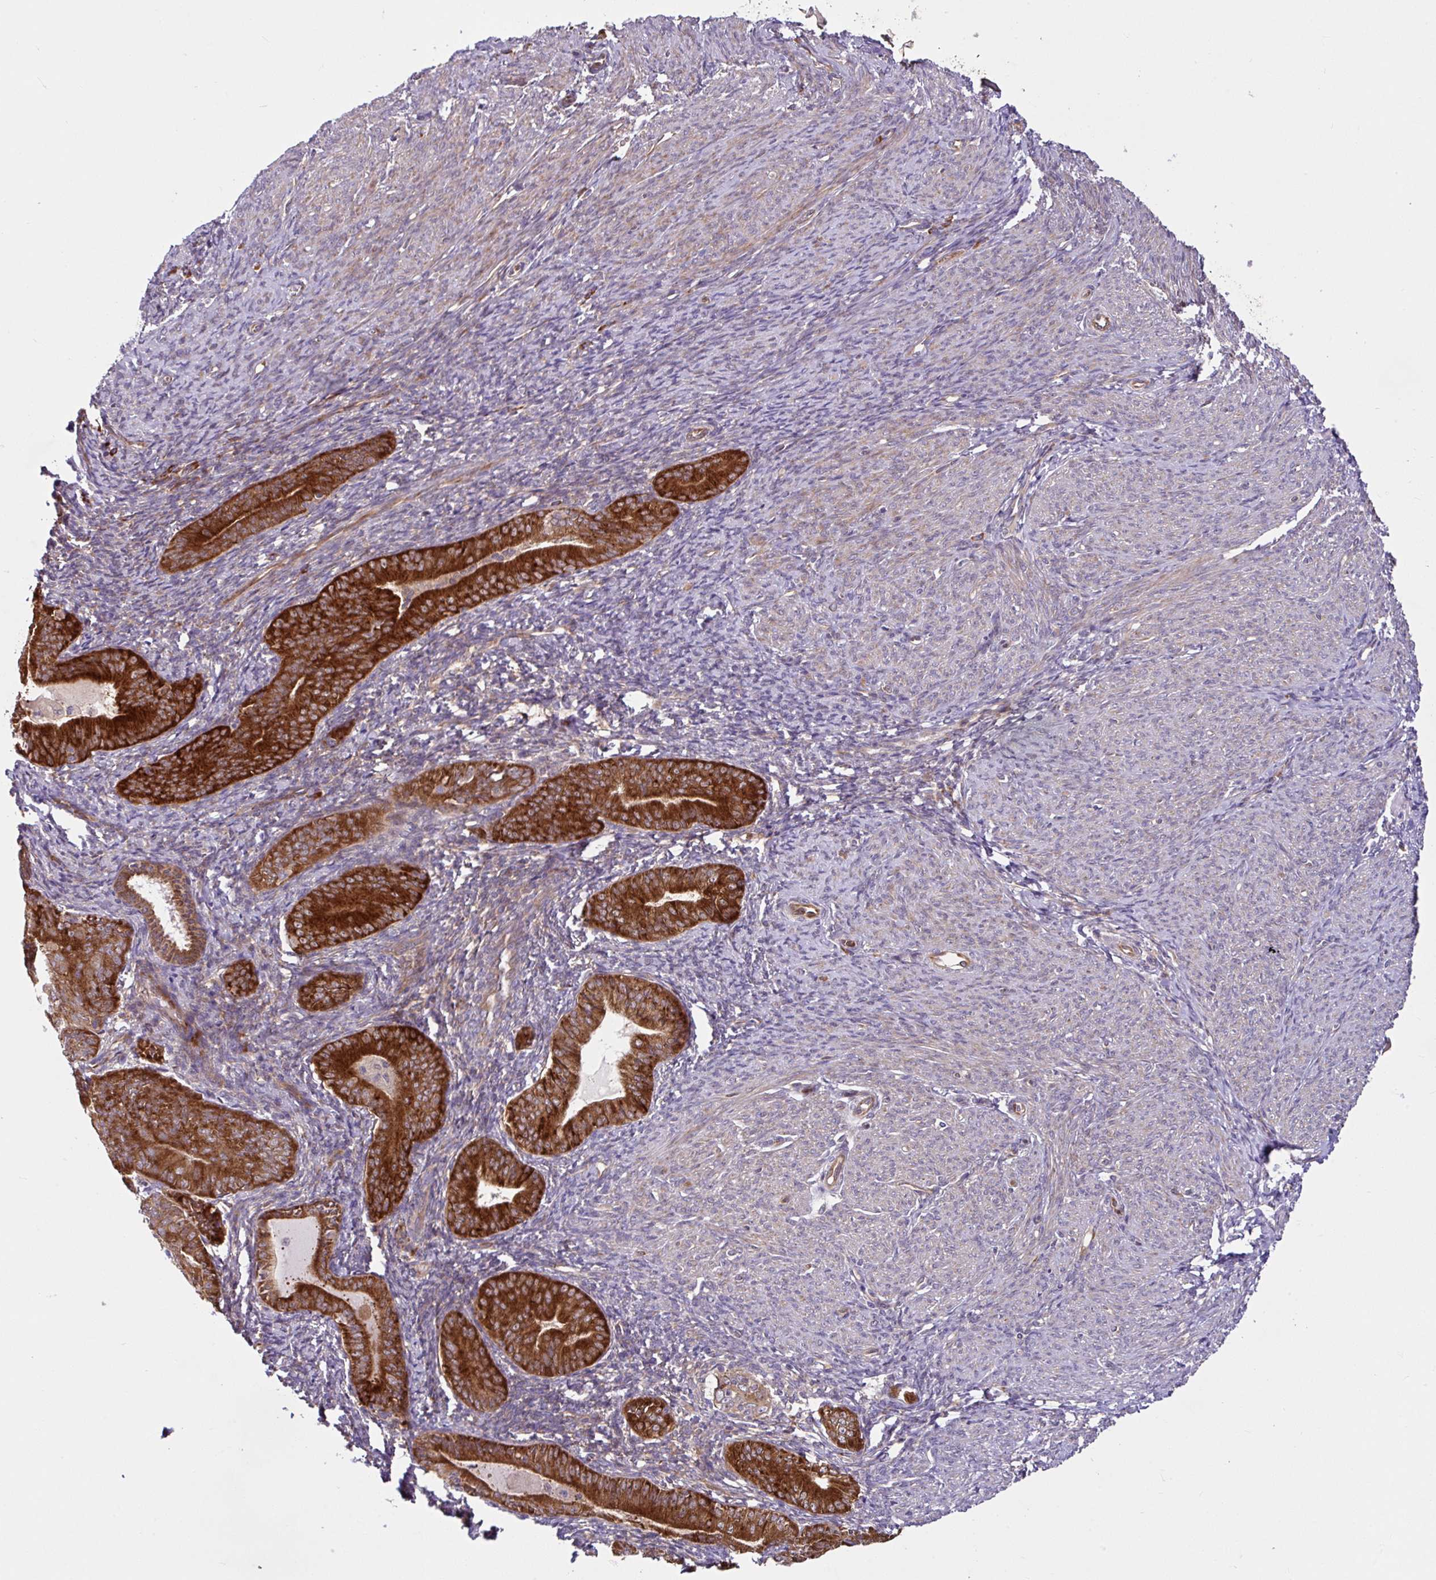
{"staining": {"intensity": "strong", "quantity": "25%-75%", "location": "cytoplasmic/membranous"}, "tissue": "endometrial cancer", "cell_type": "Tumor cells", "image_type": "cancer", "snomed": [{"axis": "morphology", "description": "Adenocarcinoma, NOS"}, {"axis": "topography", "description": "Endometrium"}], "caption": "Immunohistochemical staining of human endometrial cancer displays strong cytoplasmic/membranous protein positivity in approximately 25%-75% of tumor cells. (DAB (3,3'-diaminobenzidine) IHC, brown staining for protein, blue staining for nuclei).", "gene": "NTPCR", "patient": {"sex": "female", "age": 57}}